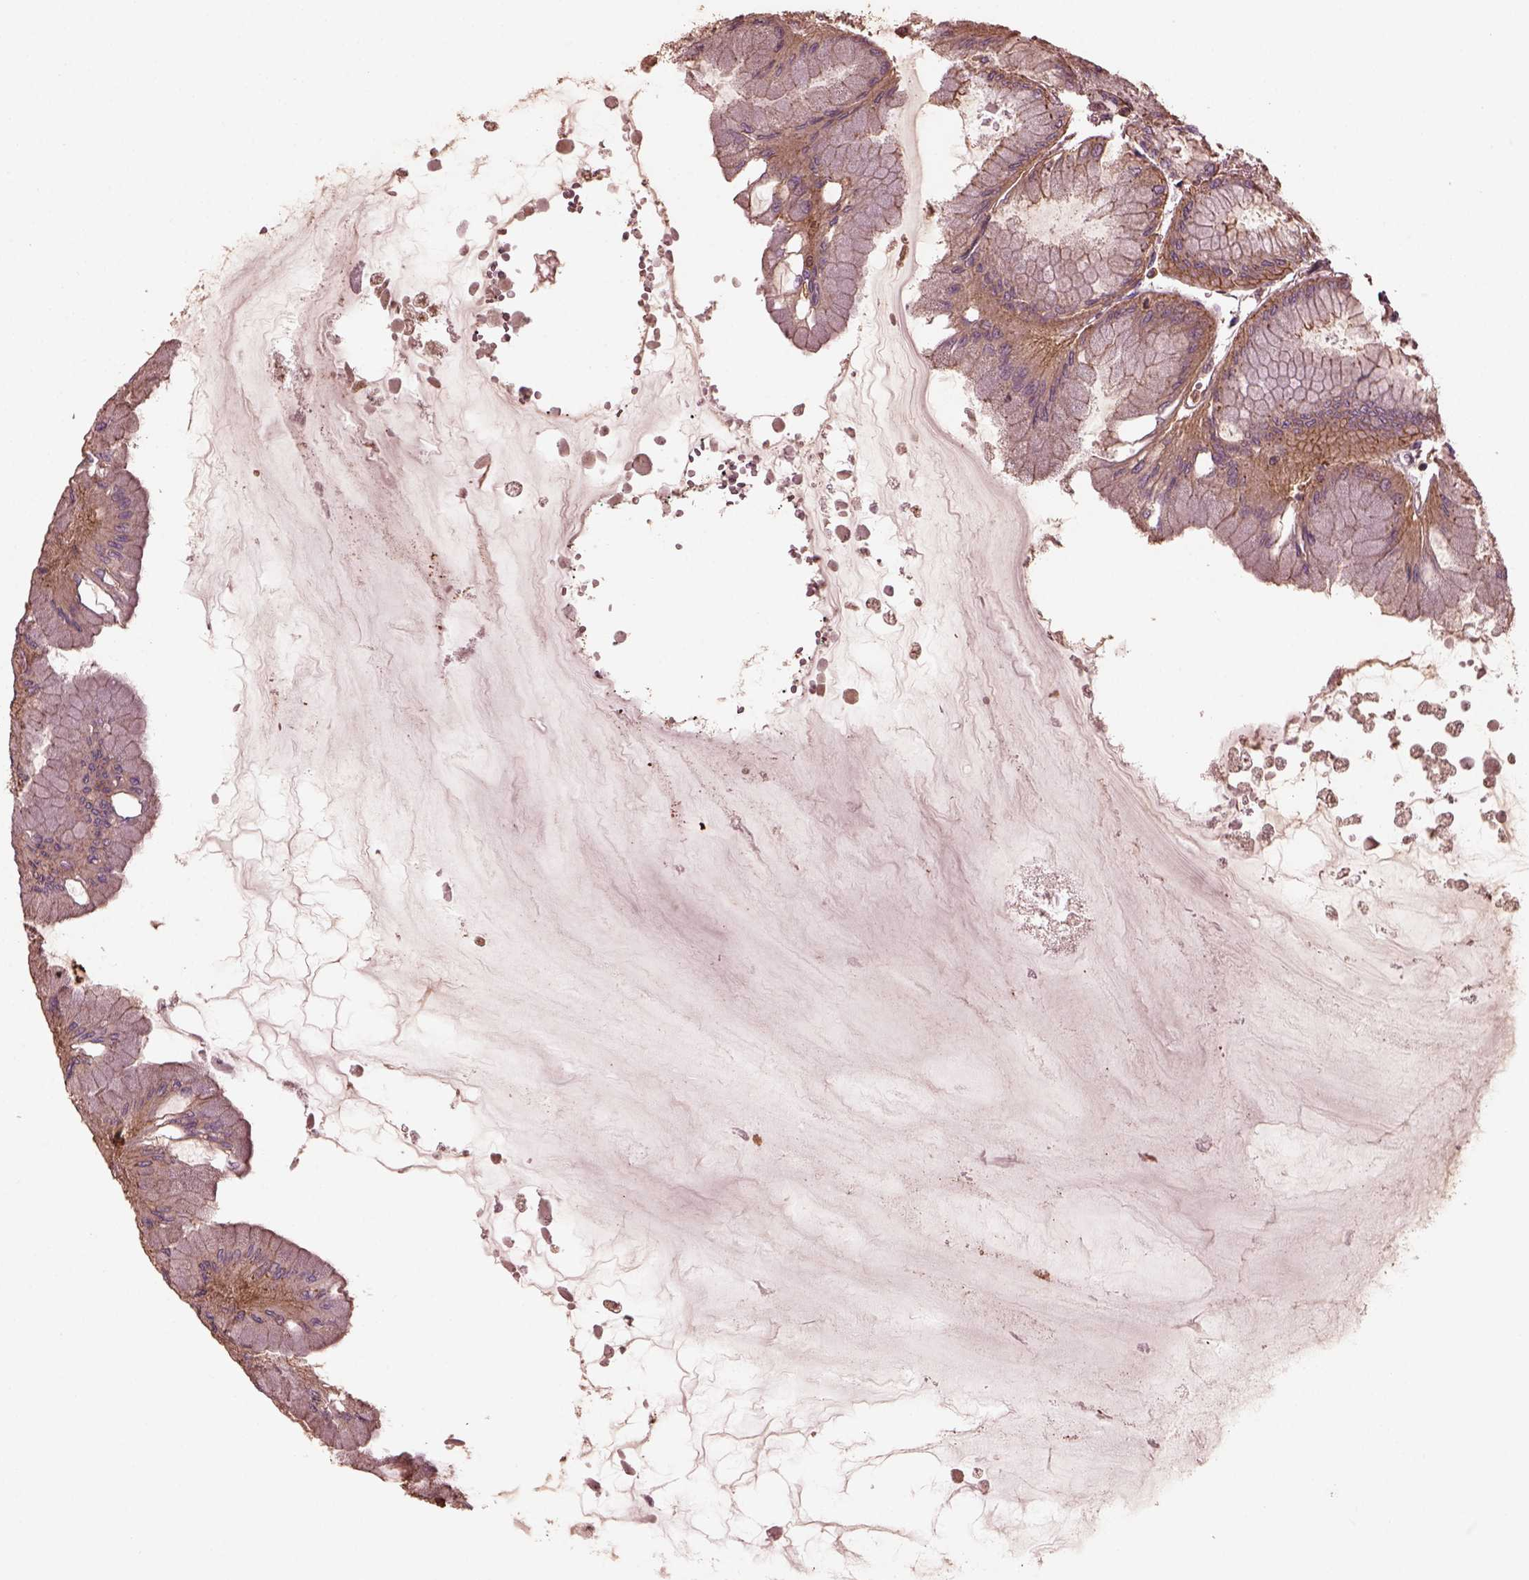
{"staining": {"intensity": "weak", "quantity": ">75%", "location": "cytoplasmic/membranous"}, "tissue": "stomach", "cell_type": "Glandular cells", "image_type": "normal", "snomed": [{"axis": "morphology", "description": "Normal tissue, NOS"}, {"axis": "topography", "description": "Stomach, upper"}], "caption": "Protein positivity by immunohistochemistry (IHC) displays weak cytoplasmic/membranous positivity in about >75% of glandular cells in benign stomach.", "gene": "MYL1", "patient": {"sex": "male", "age": 60}}